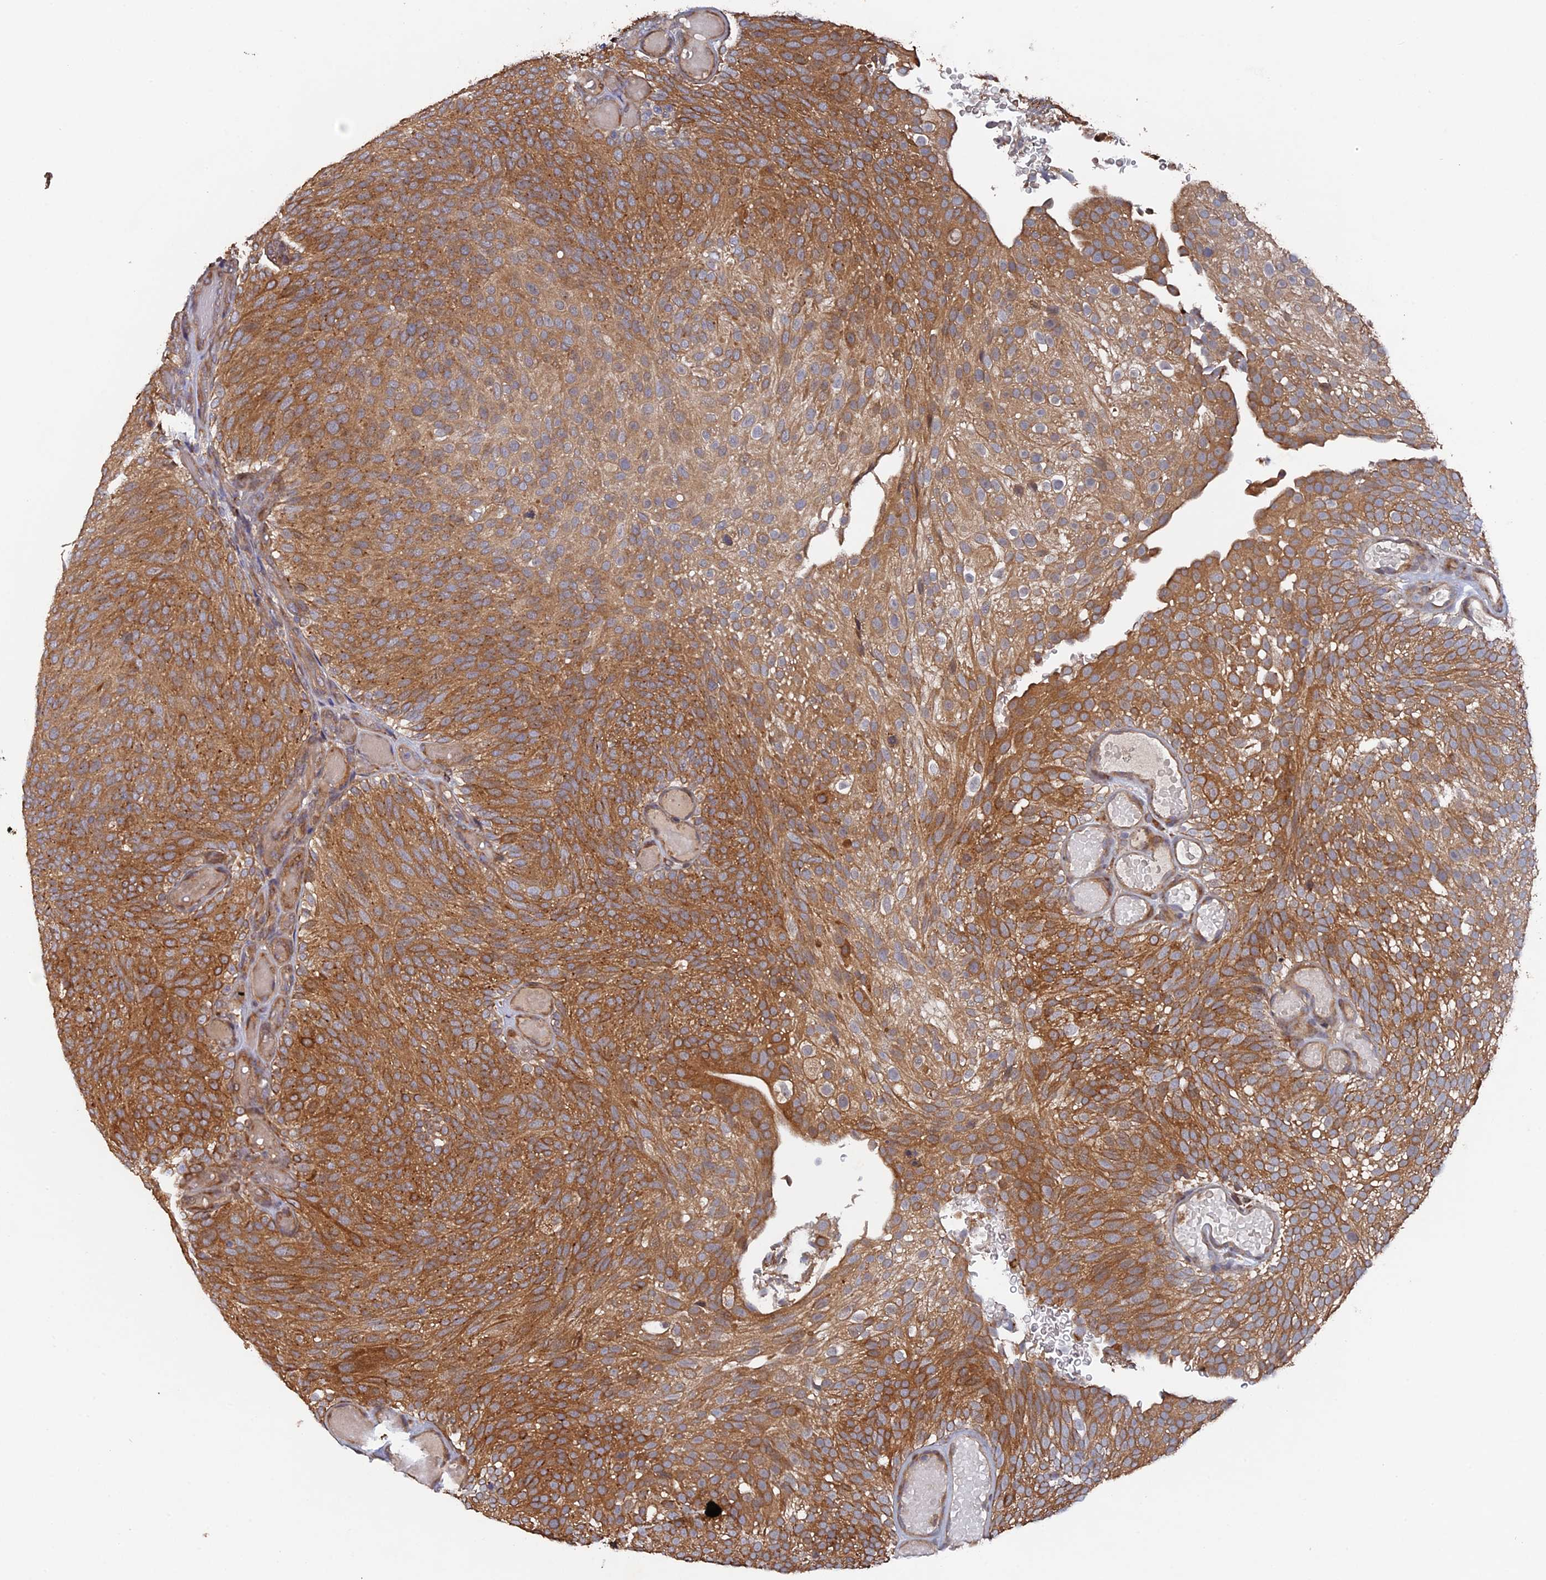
{"staining": {"intensity": "moderate", "quantity": ">75%", "location": "cytoplasmic/membranous"}, "tissue": "urothelial cancer", "cell_type": "Tumor cells", "image_type": "cancer", "snomed": [{"axis": "morphology", "description": "Urothelial carcinoma, Low grade"}, {"axis": "topography", "description": "Urinary bladder"}], "caption": "Urothelial cancer stained with immunohistochemistry (IHC) demonstrates moderate cytoplasmic/membranous expression in about >75% of tumor cells.", "gene": "VPS37C", "patient": {"sex": "male", "age": 78}}